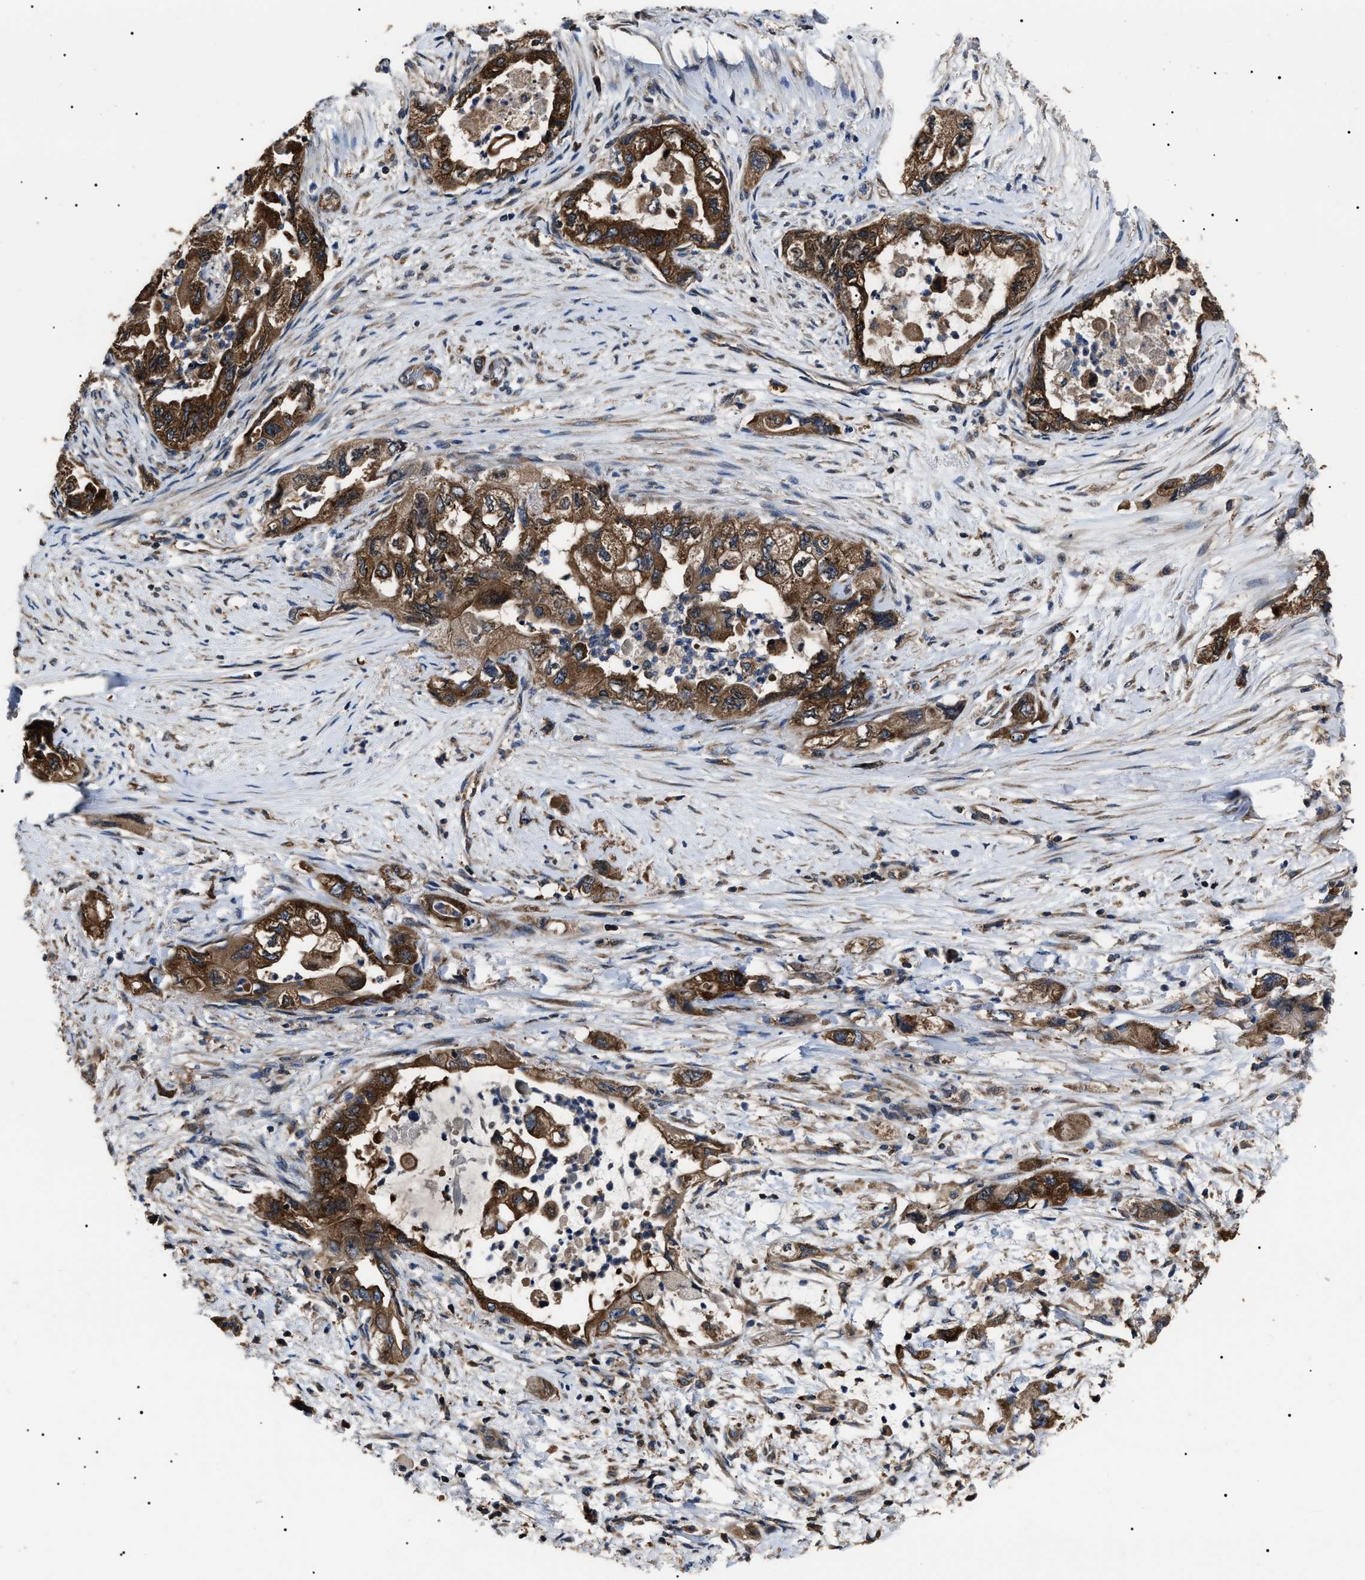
{"staining": {"intensity": "strong", "quantity": ">75%", "location": "cytoplasmic/membranous"}, "tissue": "pancreatic cancer", "cell_type": "Tumor cells", "image_type": "cancer", "snomed": [{"axis": "morphology", "description": "Adenocarcinoma, NOS"}, {"axis": "topography", "description": "Pancreas"}], "caption": "Immunohistochemical staining of pancreatic cancer displays high levels of strong cytoplasmic/membranous expression in about >75% of tumor cells. (DAB = brown stain, brightfield microscopy at high magnification).", "gene": "CCT8", "patient": {"sex": "female", "age": 73}}